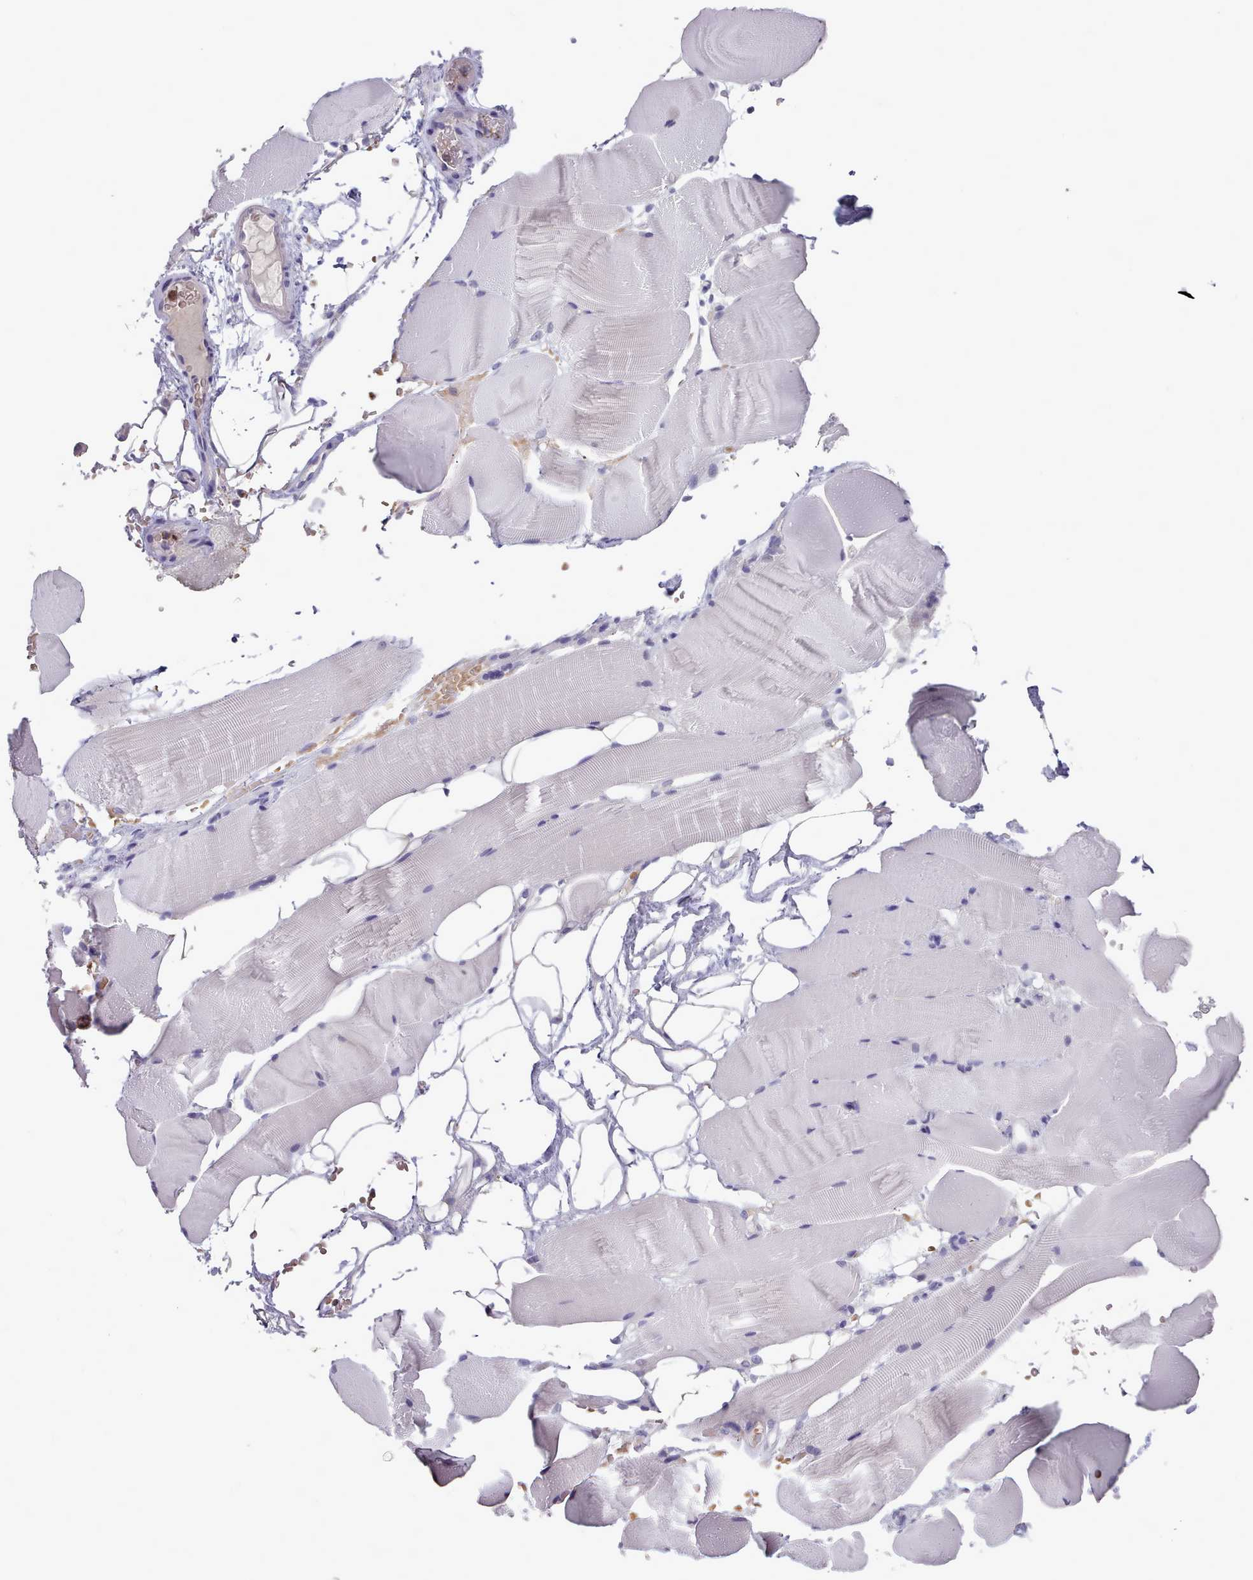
{"staining": {"intensity": "negative", "quantity": "none", "location": "none"}, "tissue": "skeletal muscle", "cell_type": "Myocytes", "image_type": "normal", "snomed": [{"axis": "morphology", "description": "Normal tissue, NOS"}, {"axis": "topography", "description": "Skeletal muscle"}, {"axis": "topography", "description": "Parathyroid gland"}], "caption": "The immunohistochemistry (IHC) image has no significant positivity in myocytes of skeletal muscle.", "gene": "KCTD16", "patient": {"sex": "female", "age": 37}}